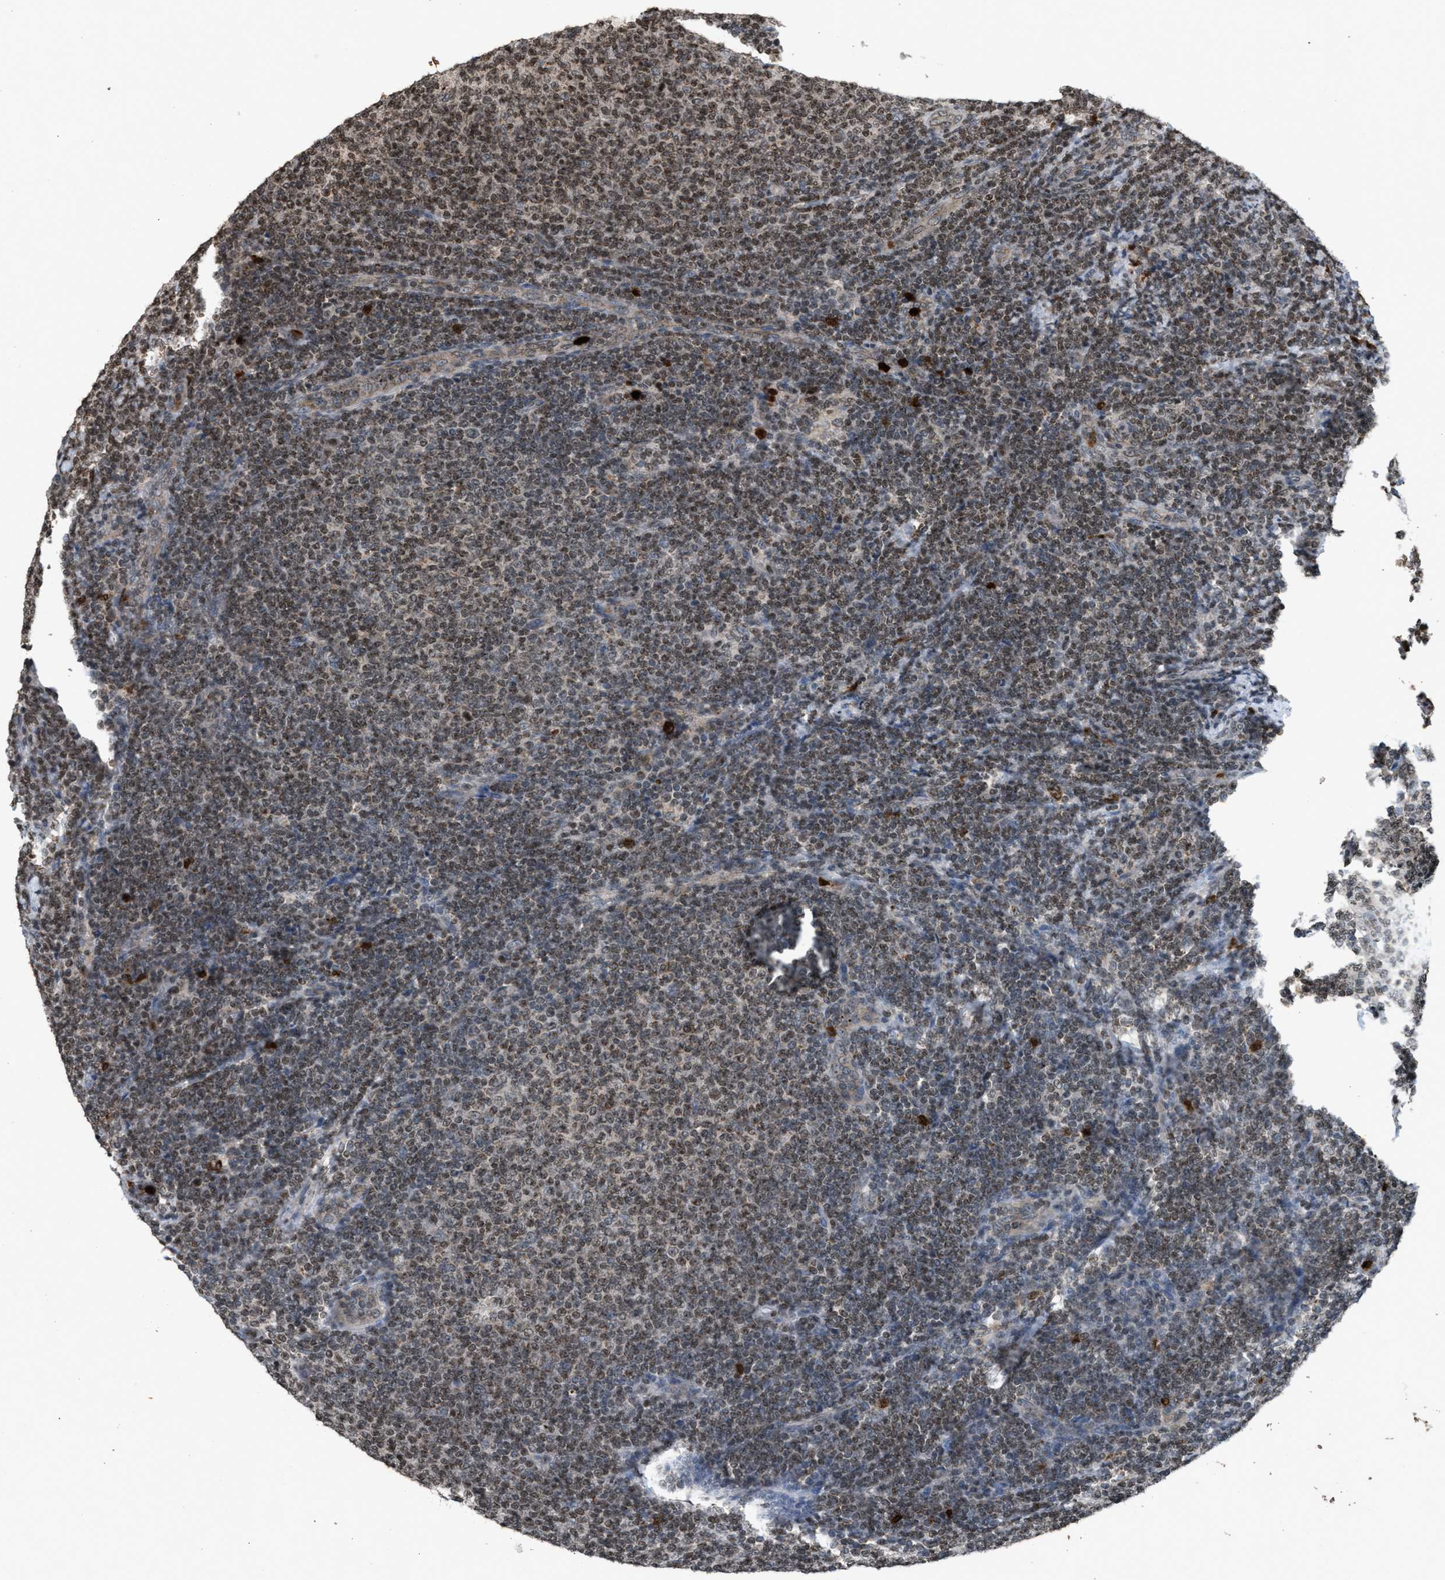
{"staining": {"intensity": "weak", "quantity": ">75%", "location": "nuclear"}, "tissue": "lymphoma", "cell_type": "Tumor cells", "image_type": "cancer", "snomed": [{"axis": "morphology", "description": "Malignant lymphoma, non-Hodgkin's type, Low grade"}, {"axis": "topography", "description": "Lymph node"}], "caption": "About >75% of tumor cells in lymphoma reveal weak nuclear protein expression as visualized by brown immunohistochemical staining.", "gene": "PRUNE2", "patient": {"sex": "male", "age": 66}}